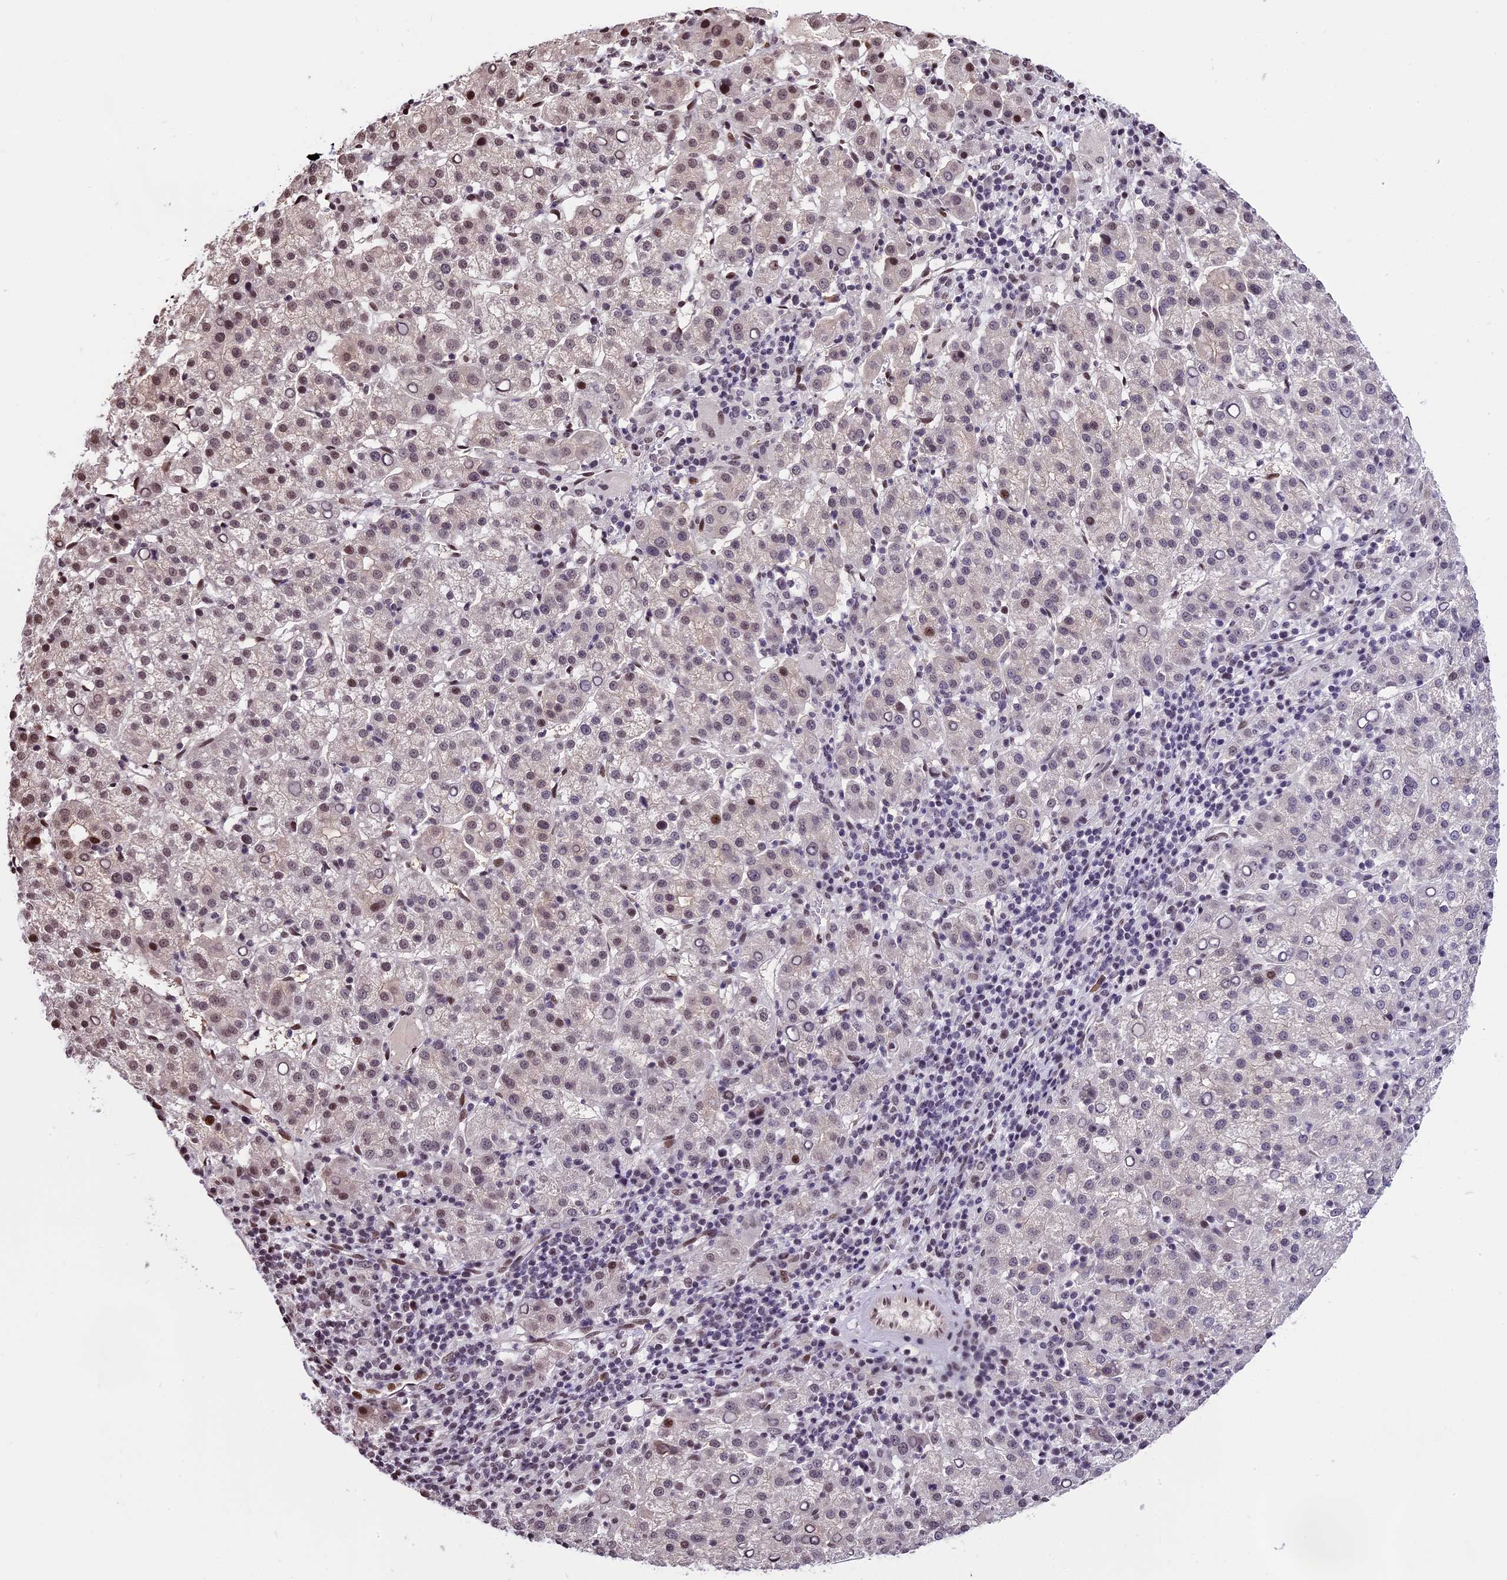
{"staining": {"intensity": "moderate", "quantity": "<25%", "location": "nuclear"}, "tissue": "liver cancer", "cell_type": "Tumor cells", "image_type": "cancer", "snomed": [{"axis": "morphology", "description": "Carcinoma, Hepatocellular, NOS"}, {"axis": "topography", "description": "Liver"}], "caption": "Immunohistochemical staining of liver cancer (hepatocellular carcinoma) shows low levels of moderate nuclear expression in about <25% of tumor cells.", "gene": "POLR3E", "patient": {"sex": "female", "age": 58}}